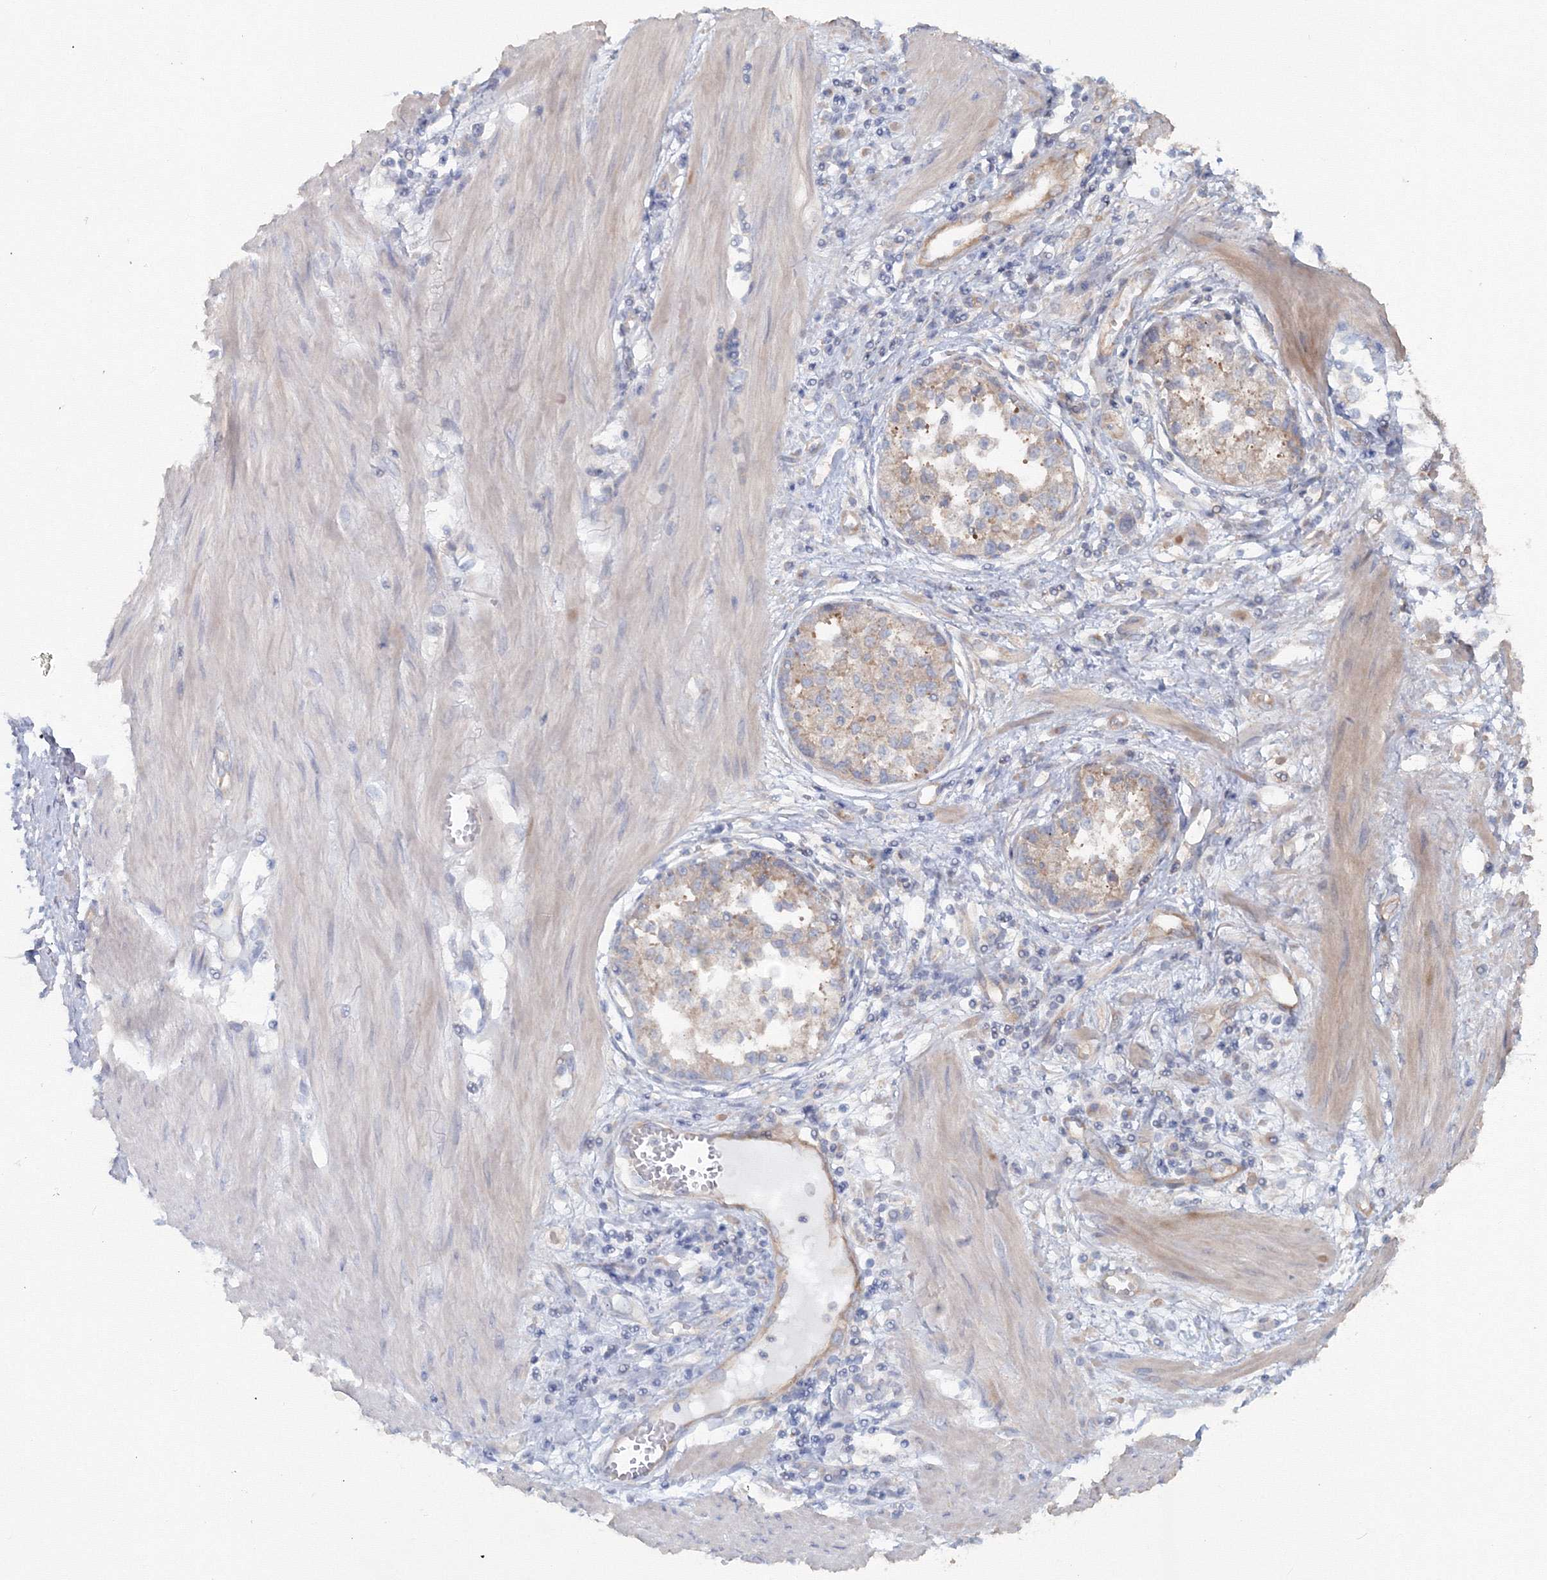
{"staining": {"intensity": "weak", "quantity": "<25%", "location": "cytoplasmic/membranous"}, "tissue": "stomach cancer", "cell_type": "Tumor cells", "image_type": "cancer", "snomed": [{"axis": "morphology", "description": "Adenocarcinoma, NOS"}, {"axis": "topography", "description": "Stomach"}], "caption": "Immunohistochemistry histopathology image of adenocarcinoma (stomach) stained for a protein (brown), which demonstrates no expression in tumor cells.", "gene": "EXOC1", "patient": {"sex": "female", "age": 76}}